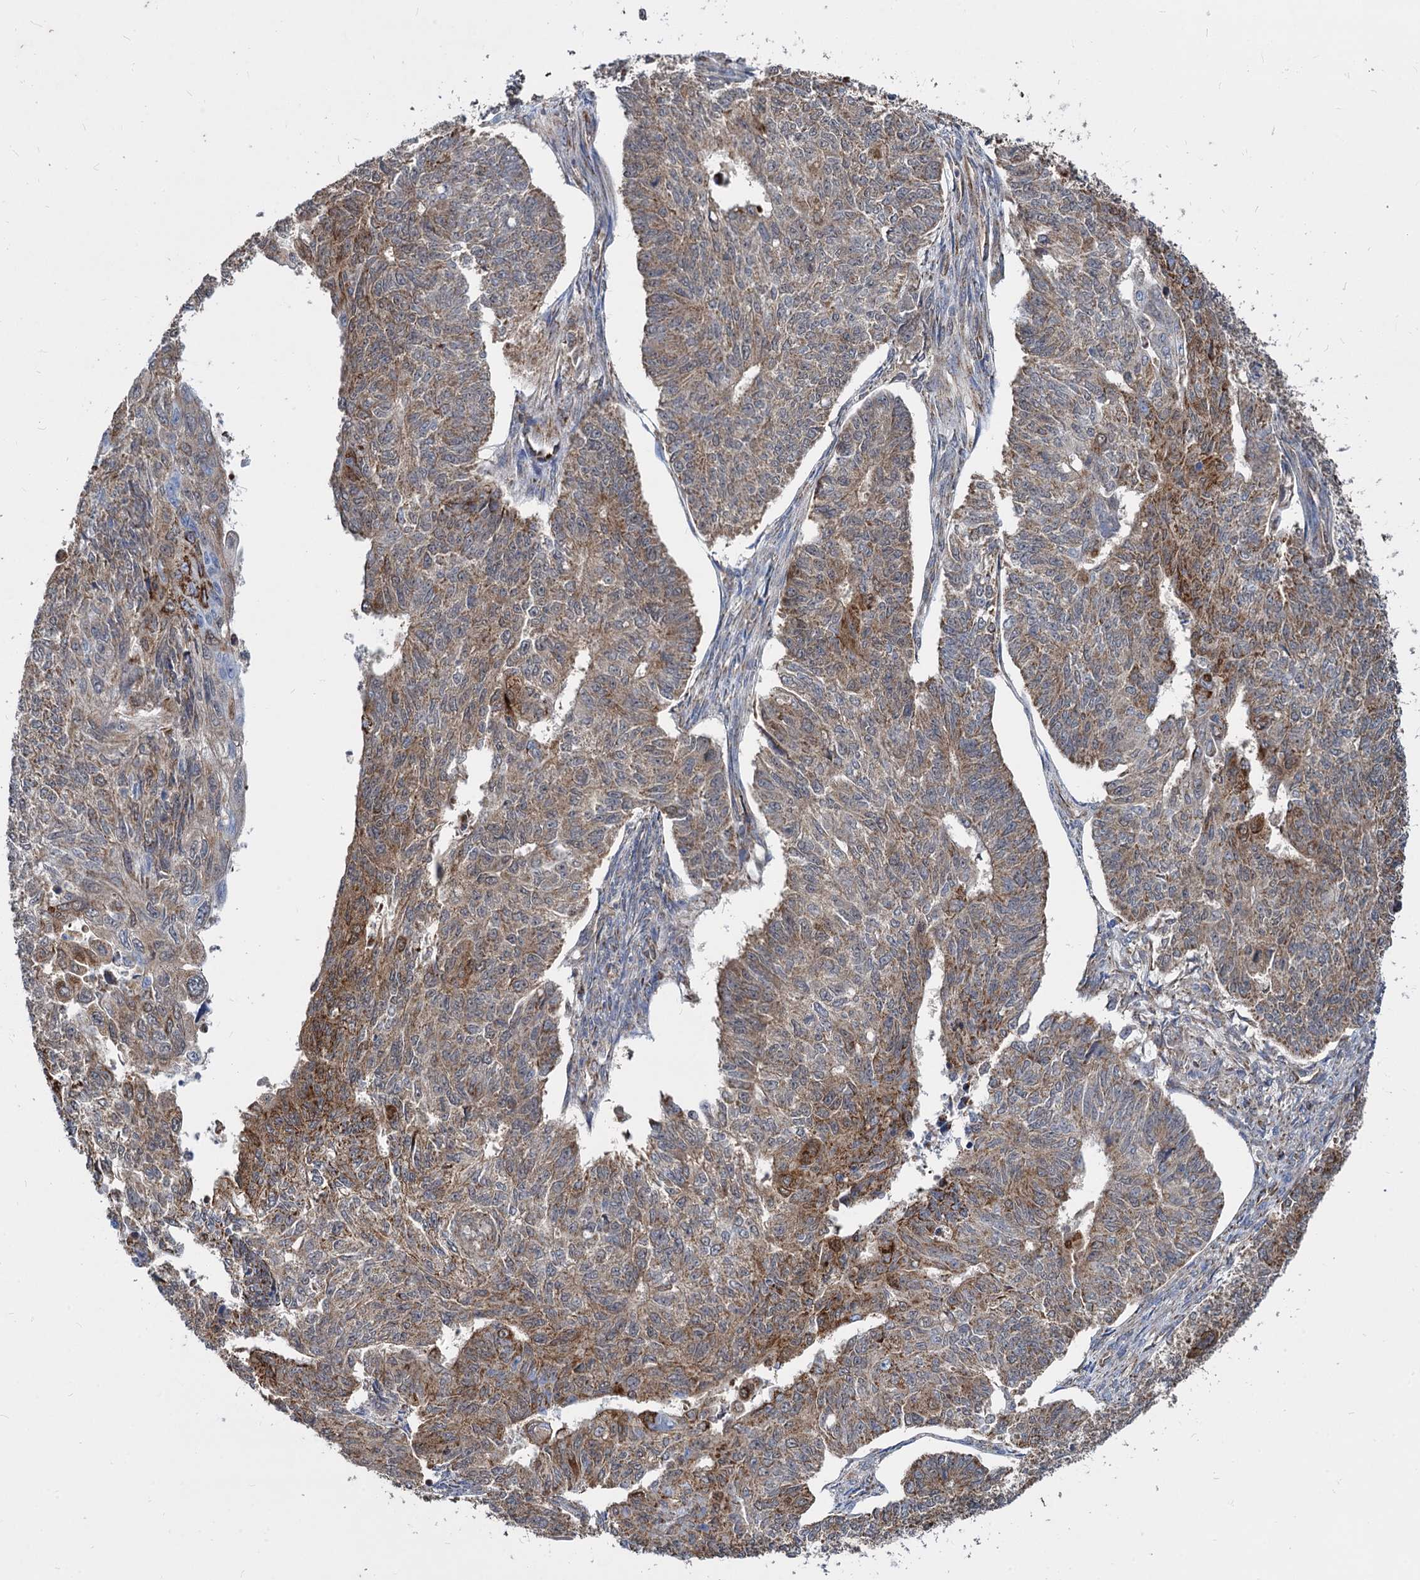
{"staining": {"intensity": "moderate", "quantity": ">75%", "location": "cytoplasmic/membranous"}, "tissue": "endometrial cancer", "cell_type": "Tumor cells", "image_type": "cancer", "snomed": [{"axis": "morphology", "description": "Adenocarcinoma, NOS"}, {"axis": "topography", "description": "Endometrium"}], "caption": "DAB (3,3'-diaminobenzidine) immunohistochemical staining of endometrial adenocarcinoma exhibits moderate cytoplasmic/membranous protein staining in about >75% of tumor cells. (IHC, brightfield microscopy, high magnification).", "gene": "TIMM10", "patient": {"sex": "female", "age": 32}}